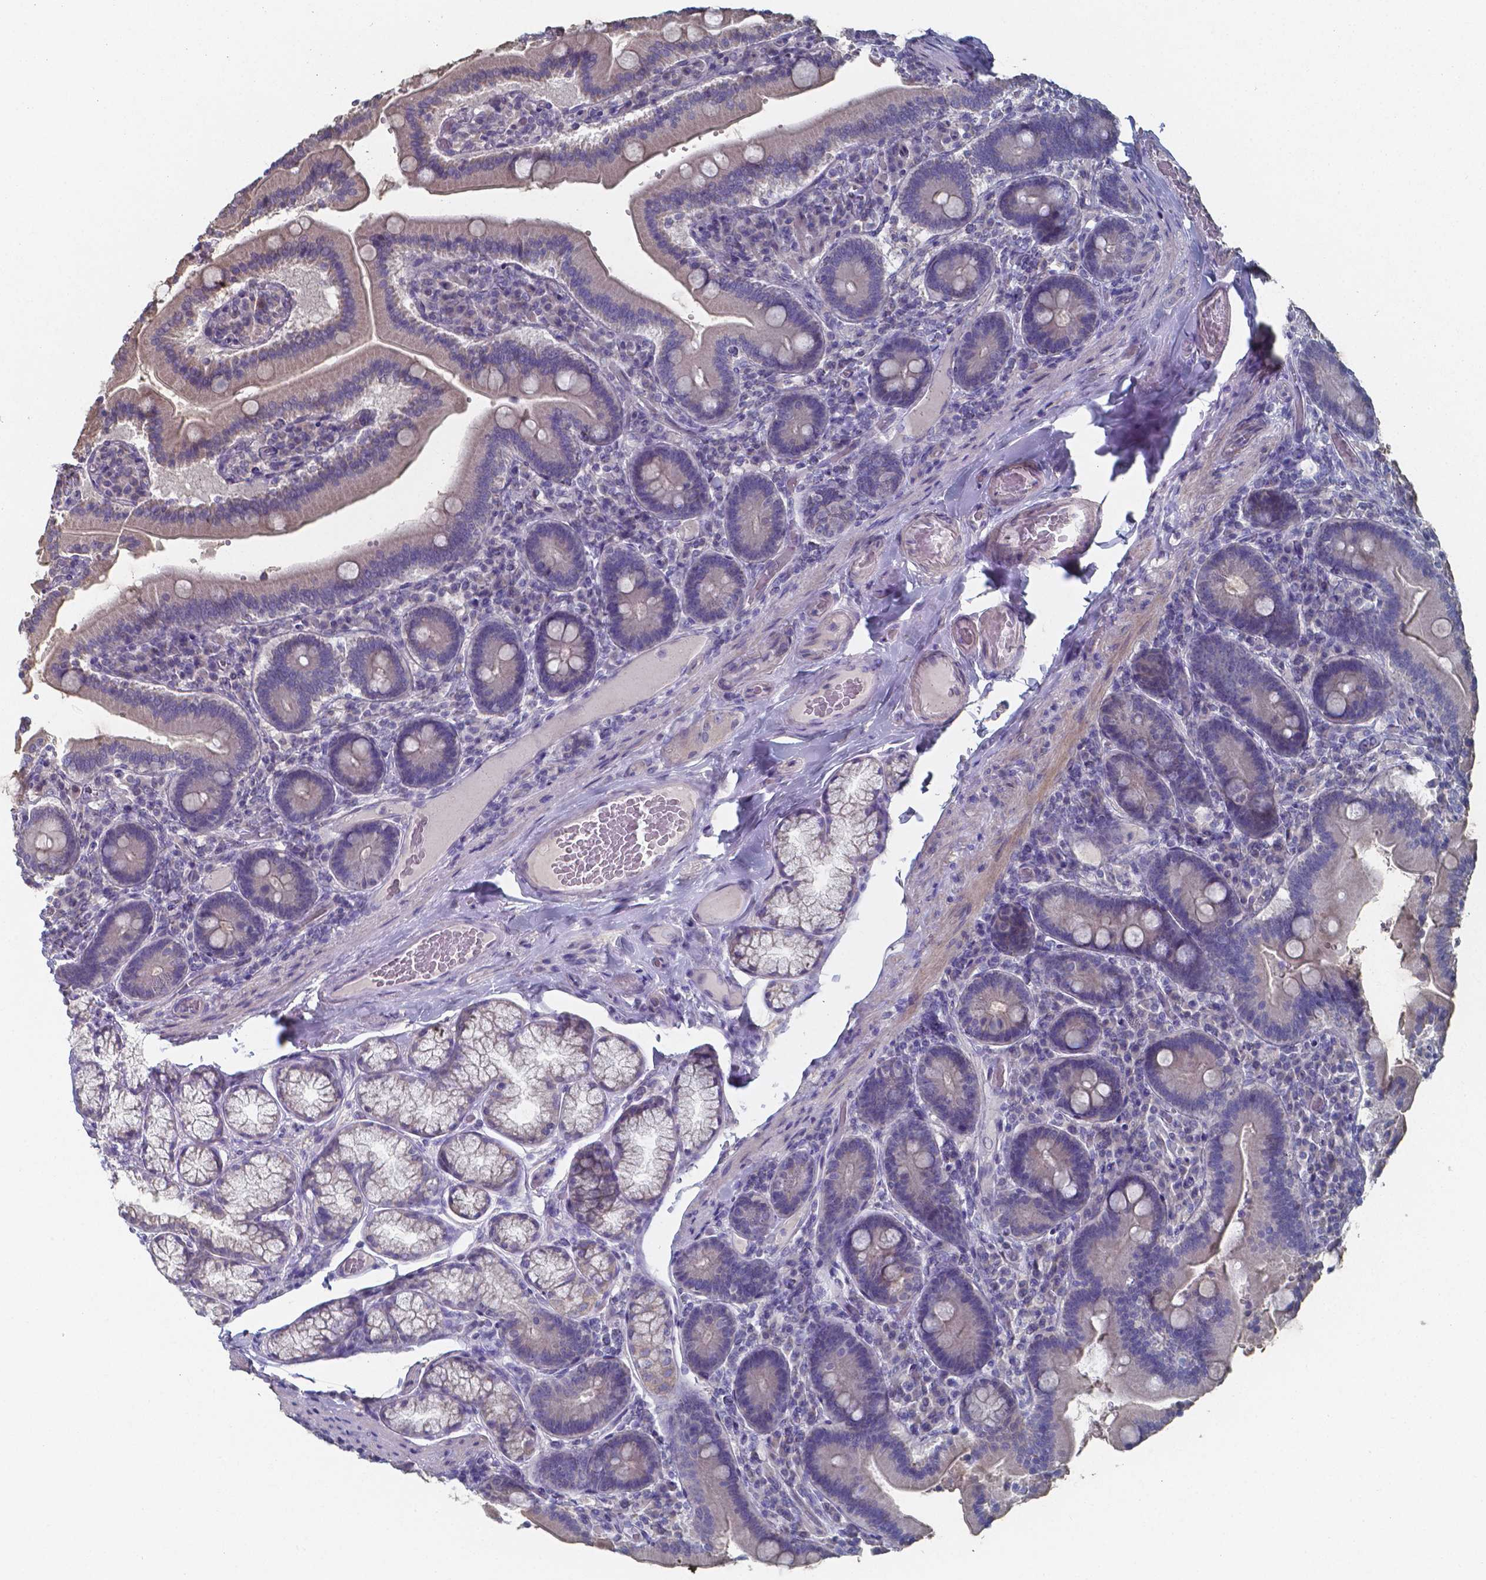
{"staining": {"intensity": "weak", "quantity": "<25%", "location": "cytoplasmic/membranous"}, "tissue": "duodenum", "cell_type": "Glandular cells", "image_type": "normal", "snomed": [{"axis": "morphology", "description": "Normal tissue, NOS"}, {"axis": "topography", "description": "Duodenum"}], "caption": "IHC histopathology image of benign duodenum stained for a protein (brown), which shows no positivity in glandular cells.", "gene": "FOXJ1", "patient": {"sex": "female", "age": 62}}